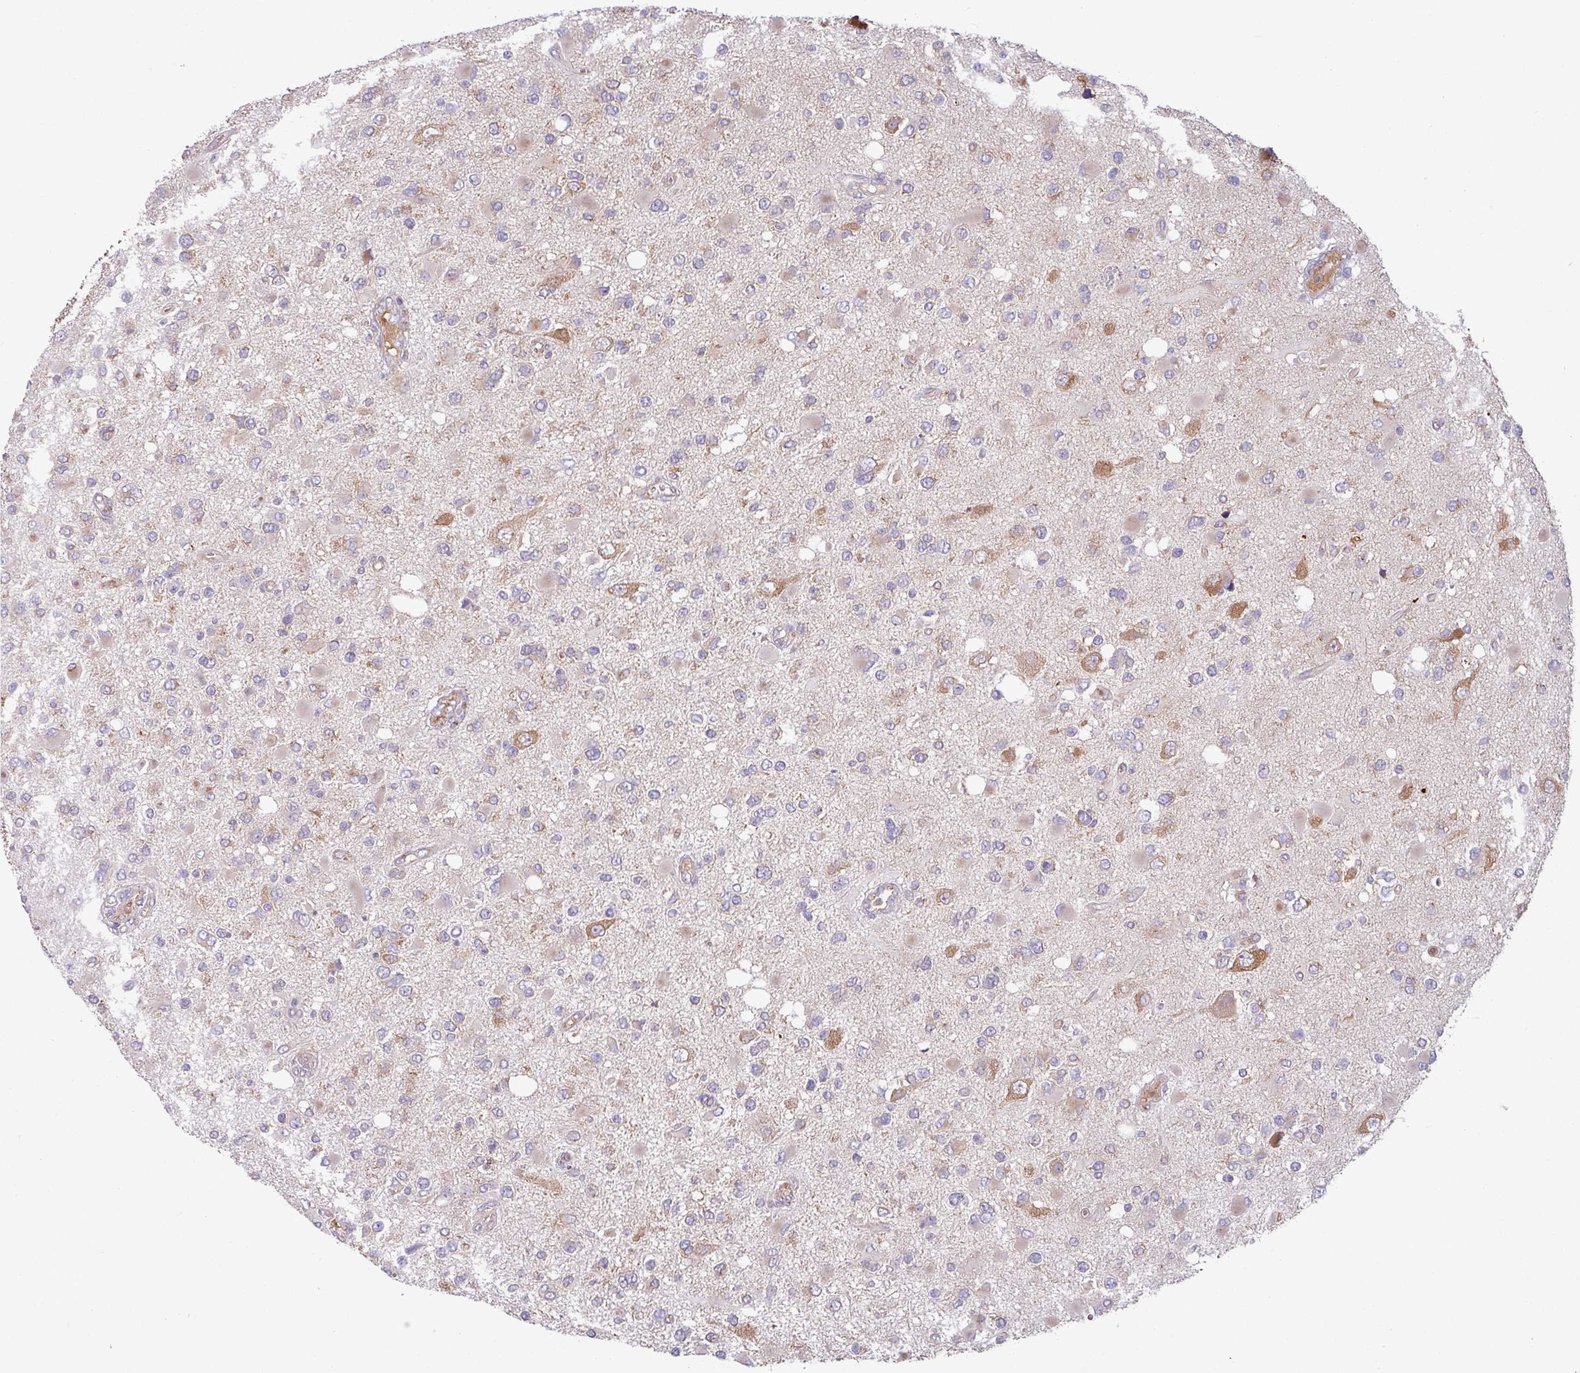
{"staining": {"intensity": "moderate", "quantity": "<25%", "location": "cytoplasmic/membranous"}, "tissue": "glioma", "cell_type": "Tumor cells", "image_type": "cancer", "snomed": [{"axis": "morphology", "description": "Glioma, malignant, High grade"}, {"axis": "topography", "description": "Brain"}], "caption": "An immunohistochemistry (IHC) image of neoplastic tissue is shown. Protein staining in brown labels moderate cytoplasmic/membranous positivity in high-grade glioma (malignant) within tumor cells. The protein is stained brown, and the nuclei are stained in blue (DAB (3,3'-diaminobenzidine) IHC with brightfield microscopy, high magnification).", "gene": "LSM12", "patient": {"sex": "male", "age": 53}}